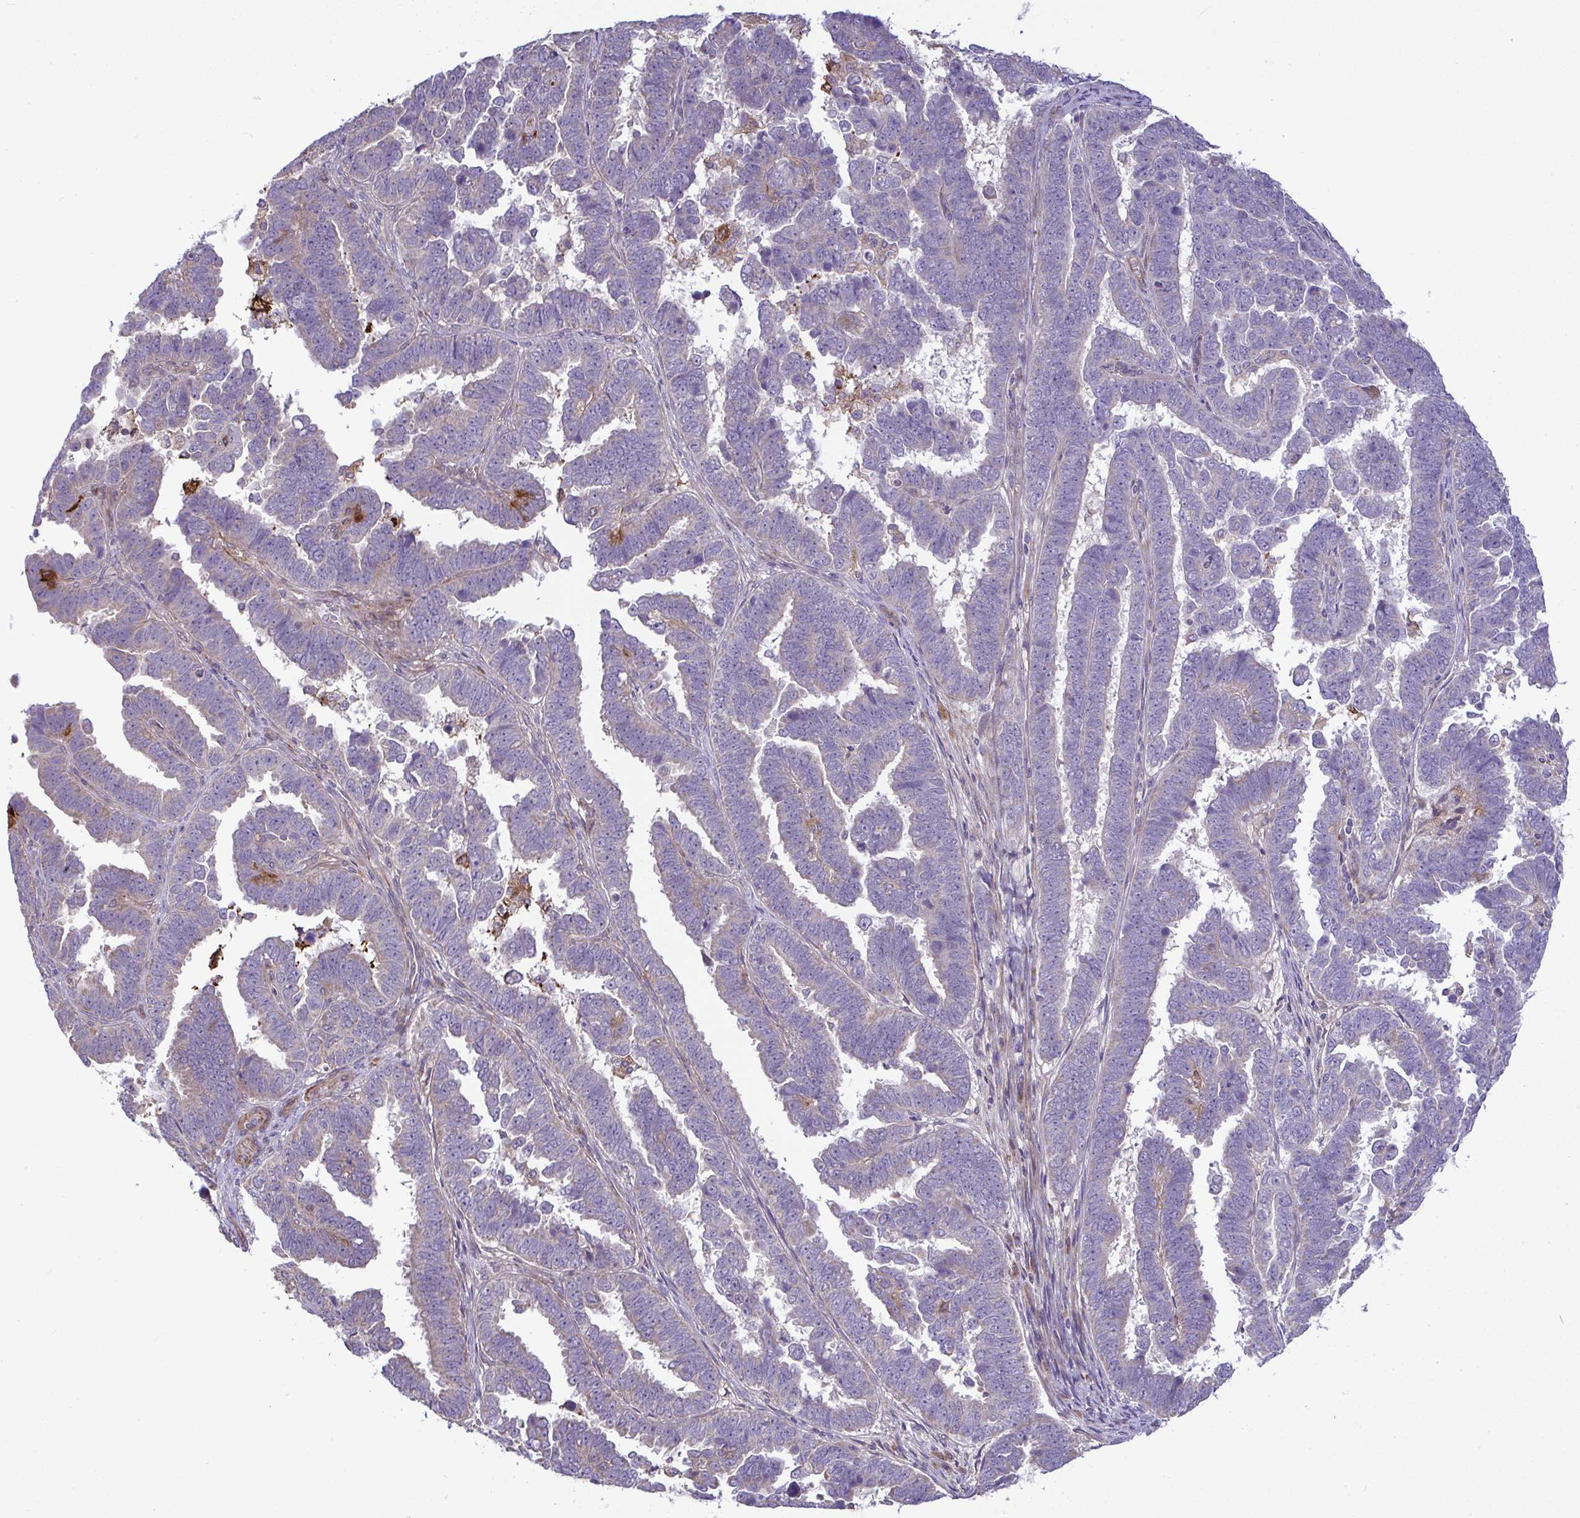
{"staining": {"intensity": "negative", "quantity": "none", "location": "none"}, "tissue": "endometrial cancer", "cell_type": "Tumor cells", "image_type": "cancer", "snomed": [{"axis": "morphology", "description": "Adenocarcinoma, NOS"}, {"axis": "topography", "description": "Endometrium"}], "caption": "This is an IHC histopathology image of endometrial adenocarcinoma. There is no expression in tumor cells.", "gene": "GRID2", "patient": {"sex": "female", "age": 75}}